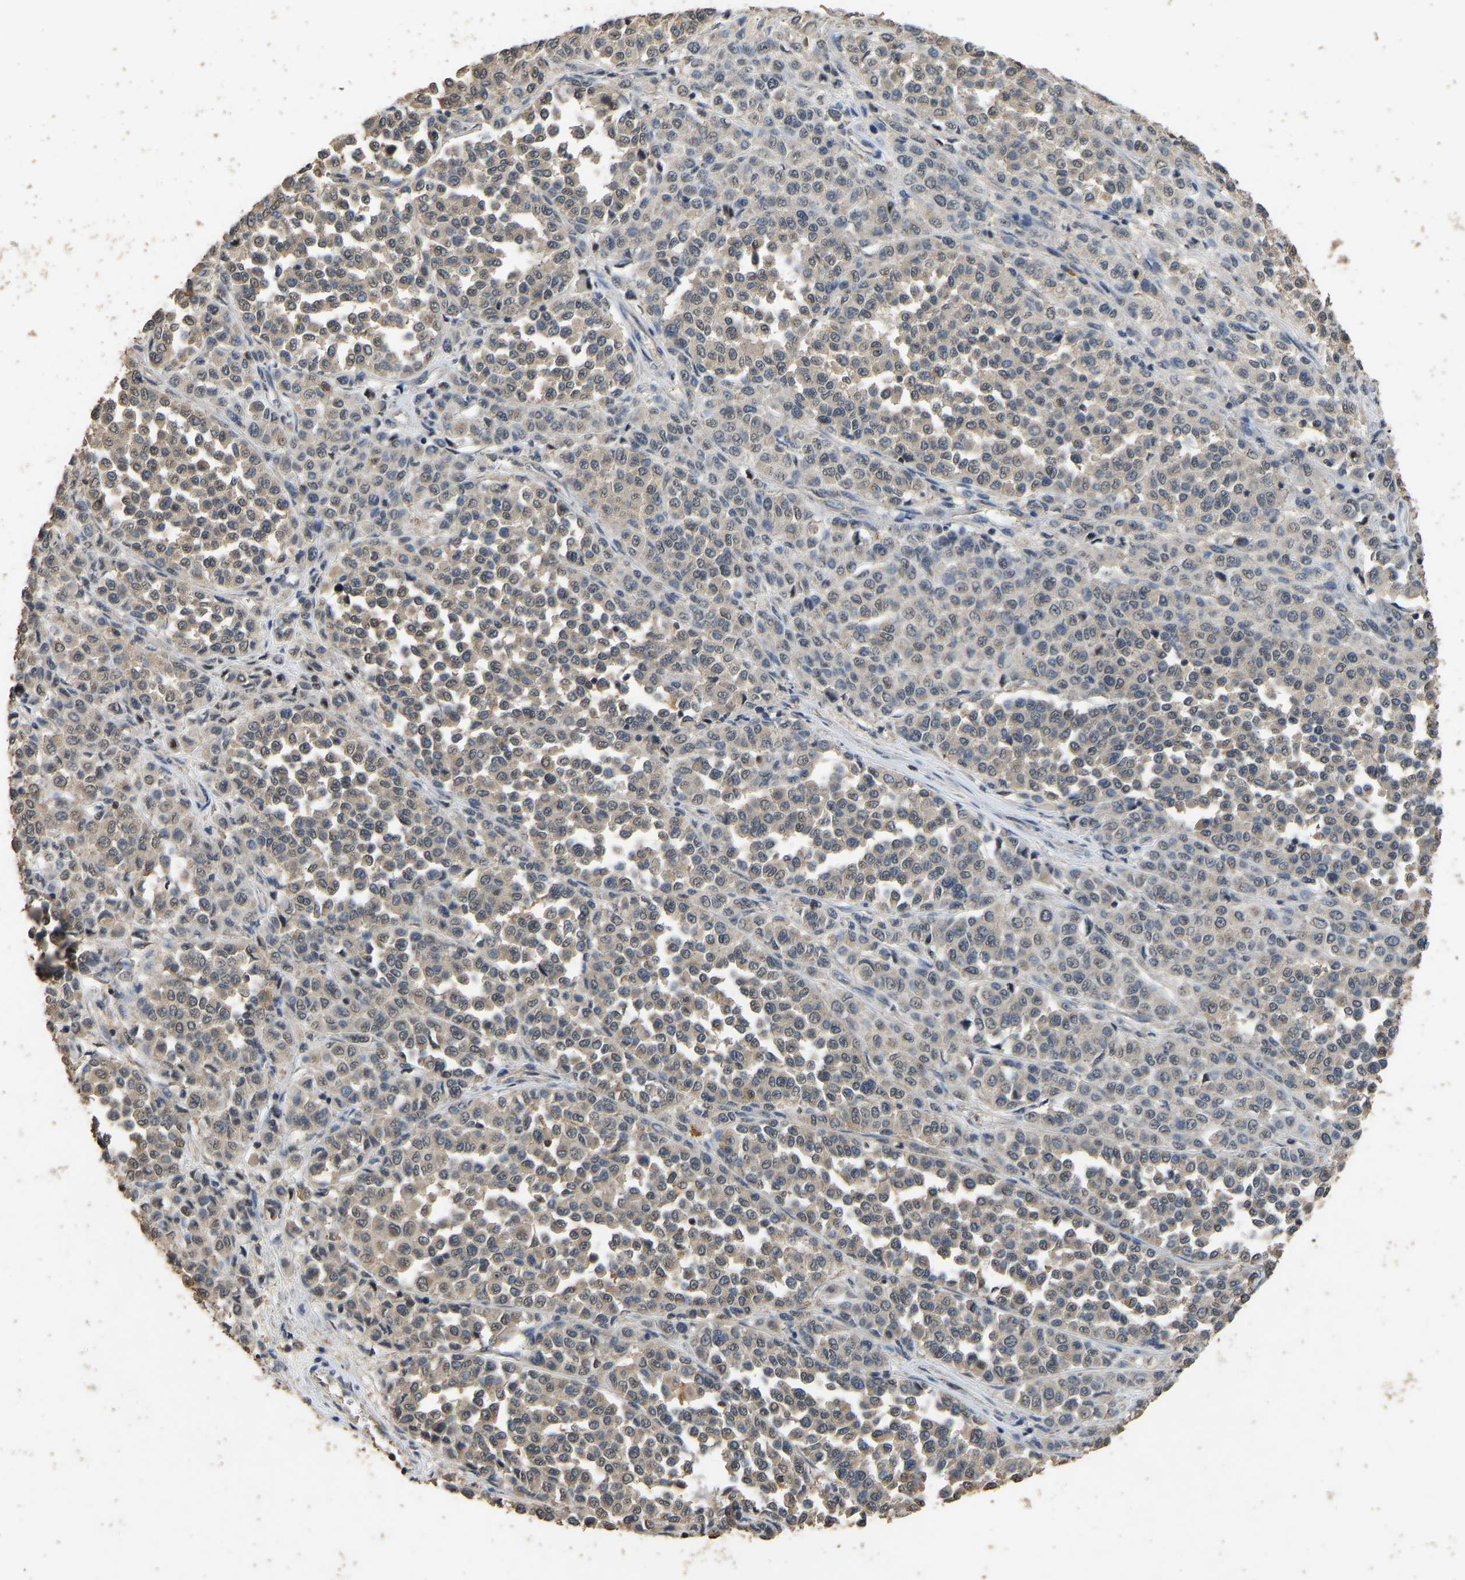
{"staining": {"intensity": "moderate", "quantity": ">75%", "location": "cytoplasmic/membranous"}, "tissue": "melanoma", "cell_type": "Tumor cells", "image_type": "cancer", "snomed": [{"axis": "morphology", "description": "Malignant melanoma, Metastatic site"}, {"axis": "topography", "description": "Pancreas"}], "caption": "The immunohistochemical stain shows moderate cytoplasmic/membranous staining in tumor cells of malignant melanoma (metastatic site) tissue.", "gene": "CIDEC", "patient": {"sex": "female", "age": 30}}